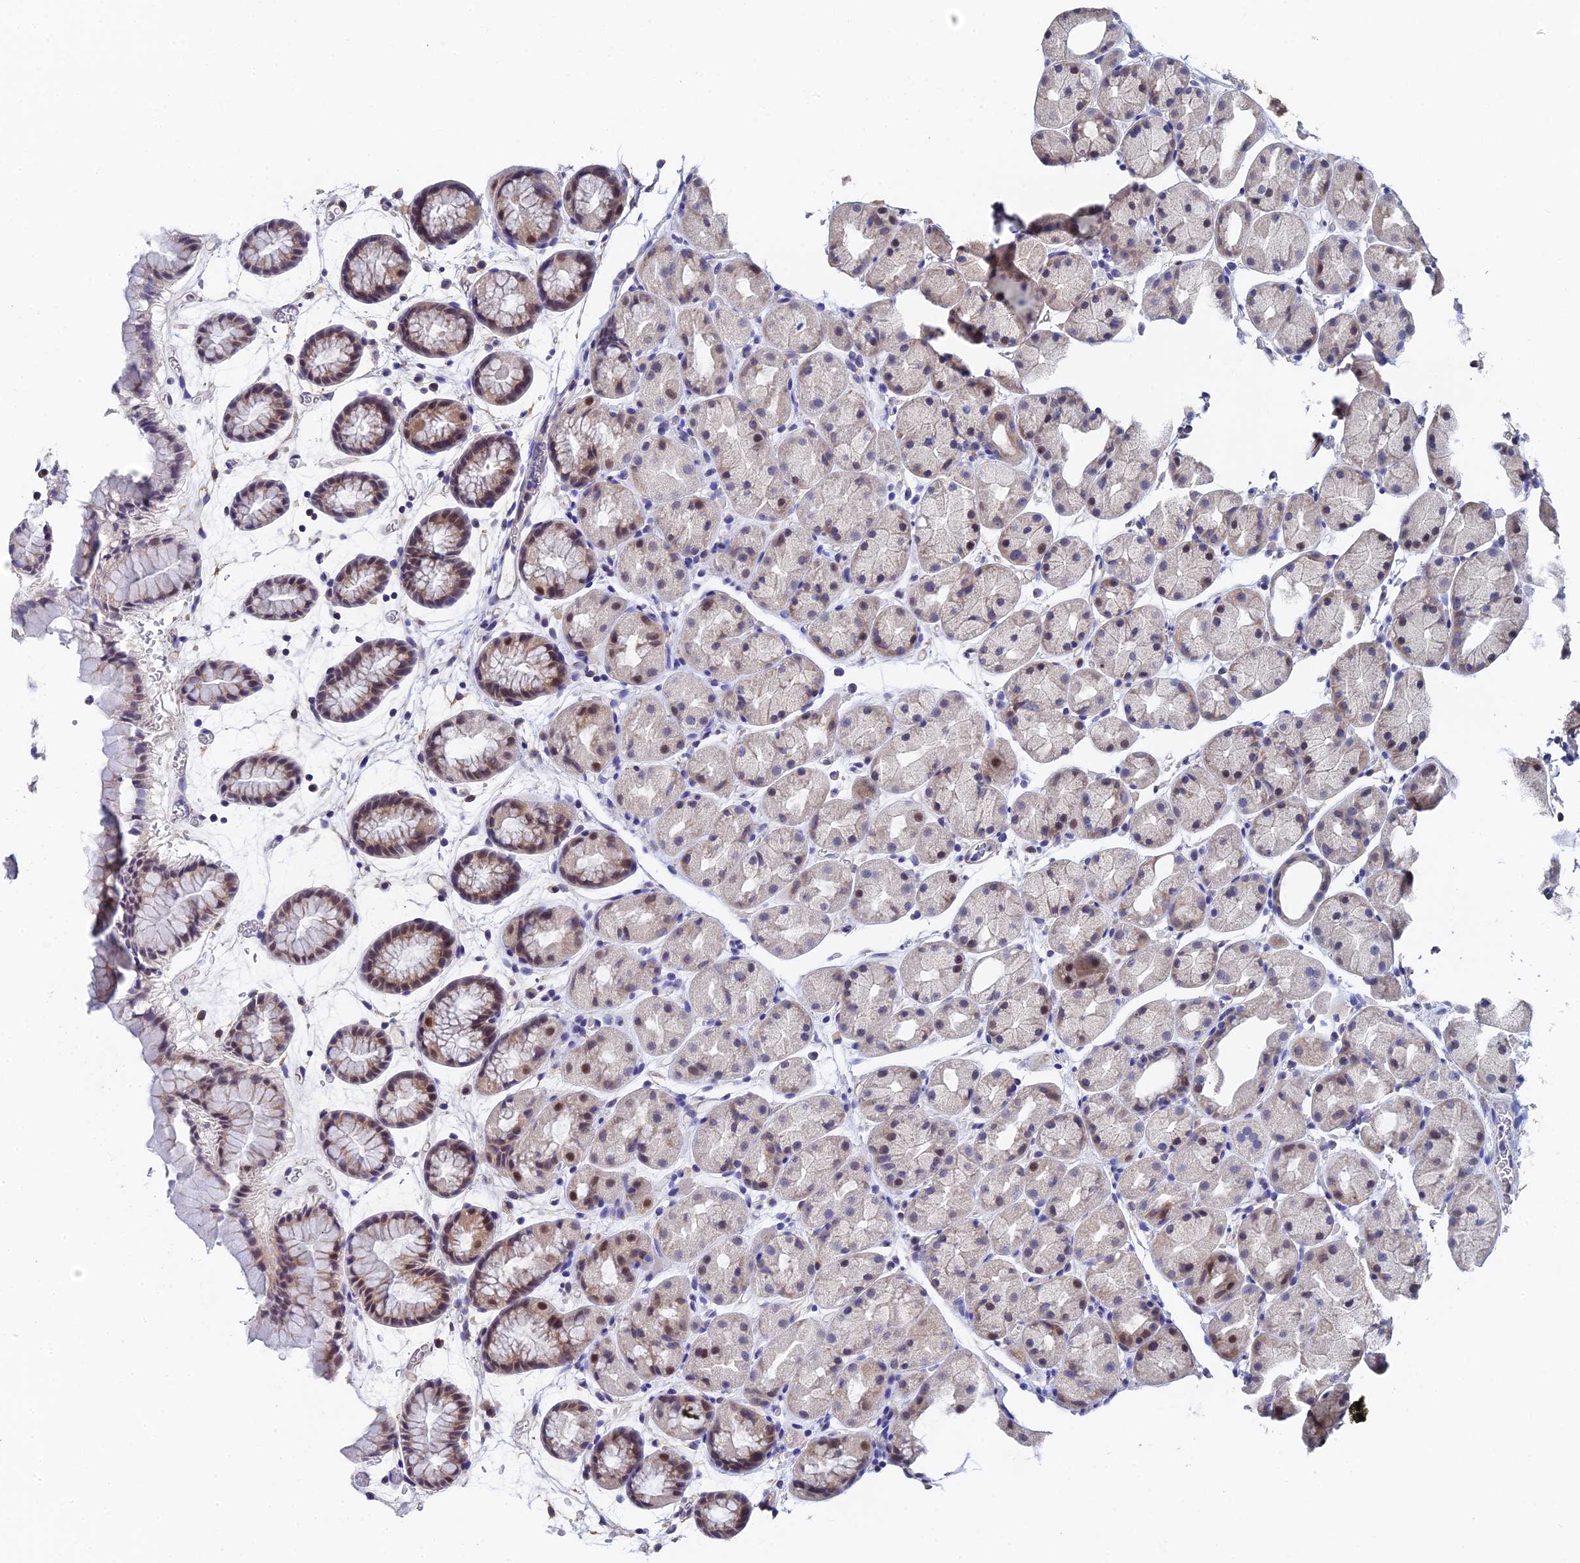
{"staining": {"intensity": "moderate", "quantity": "<25%", "location": "cytoplasmic/membranous,nuclear"}, "tissue": "stomach", "cell_type": "Glandular cells", "image_type": "normal", "snomed": [{"axis": "morphology", "description": "Normal tissue, NOS"}, {"axis": "topography", "description": "Stomach, upper"}, {"axis": "topography", "description": "Stomach"}], "caption": "The image demonstrates immunohistochemical staining of benign stomach. There is moderate cytoplasmic/membranous,nuclear positivity is appreciated in approximately <25% of glandular cells. Using DAB (brown) and hematoxylin (blue) stains, captured at high magnification using brightfield microscopy.", "gene": "ENSG00000268674", "patient": {"sex": "male", "age": 47}}